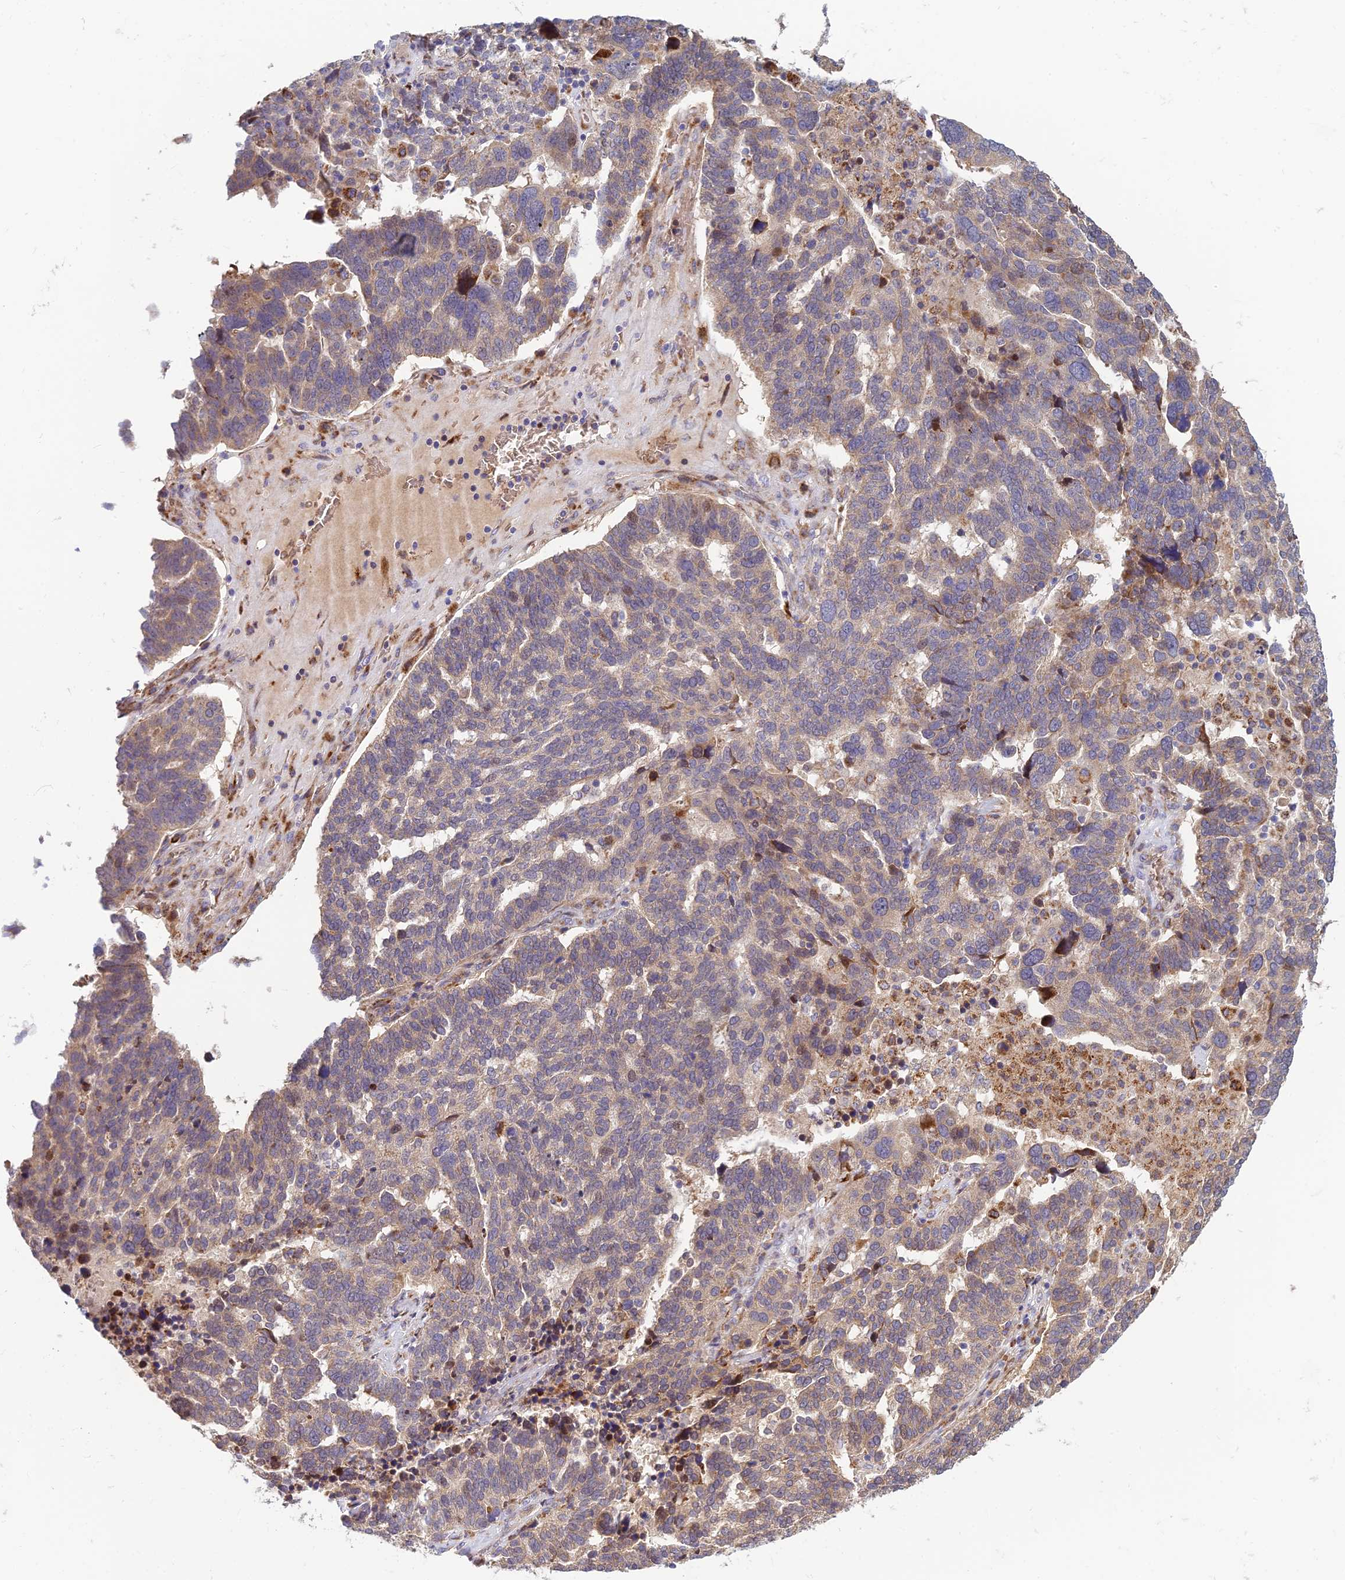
{"staining": {"intensity": "weak", "quantity": "25%-75%", "location": "cytoplasmic/membranous"}, "tissue": "ovarian cancer", "cell_type": "Tumor cells", "image_type": "cancer", "snomed": [{"axis": "morphology", "description": "Cystadenocarcinoma, serous, NOS"}, {"axis": "topography", "description": "Ovary"}], "caption": "IHC of serous cystadenocarcinoma (ovarian) reveals low levels of weak cytoplasmic/membranous expression in approximately 25%-75% of tumor cells.", "gene": "UFSP2", "patient": {"sex": "female", "age": 59}}